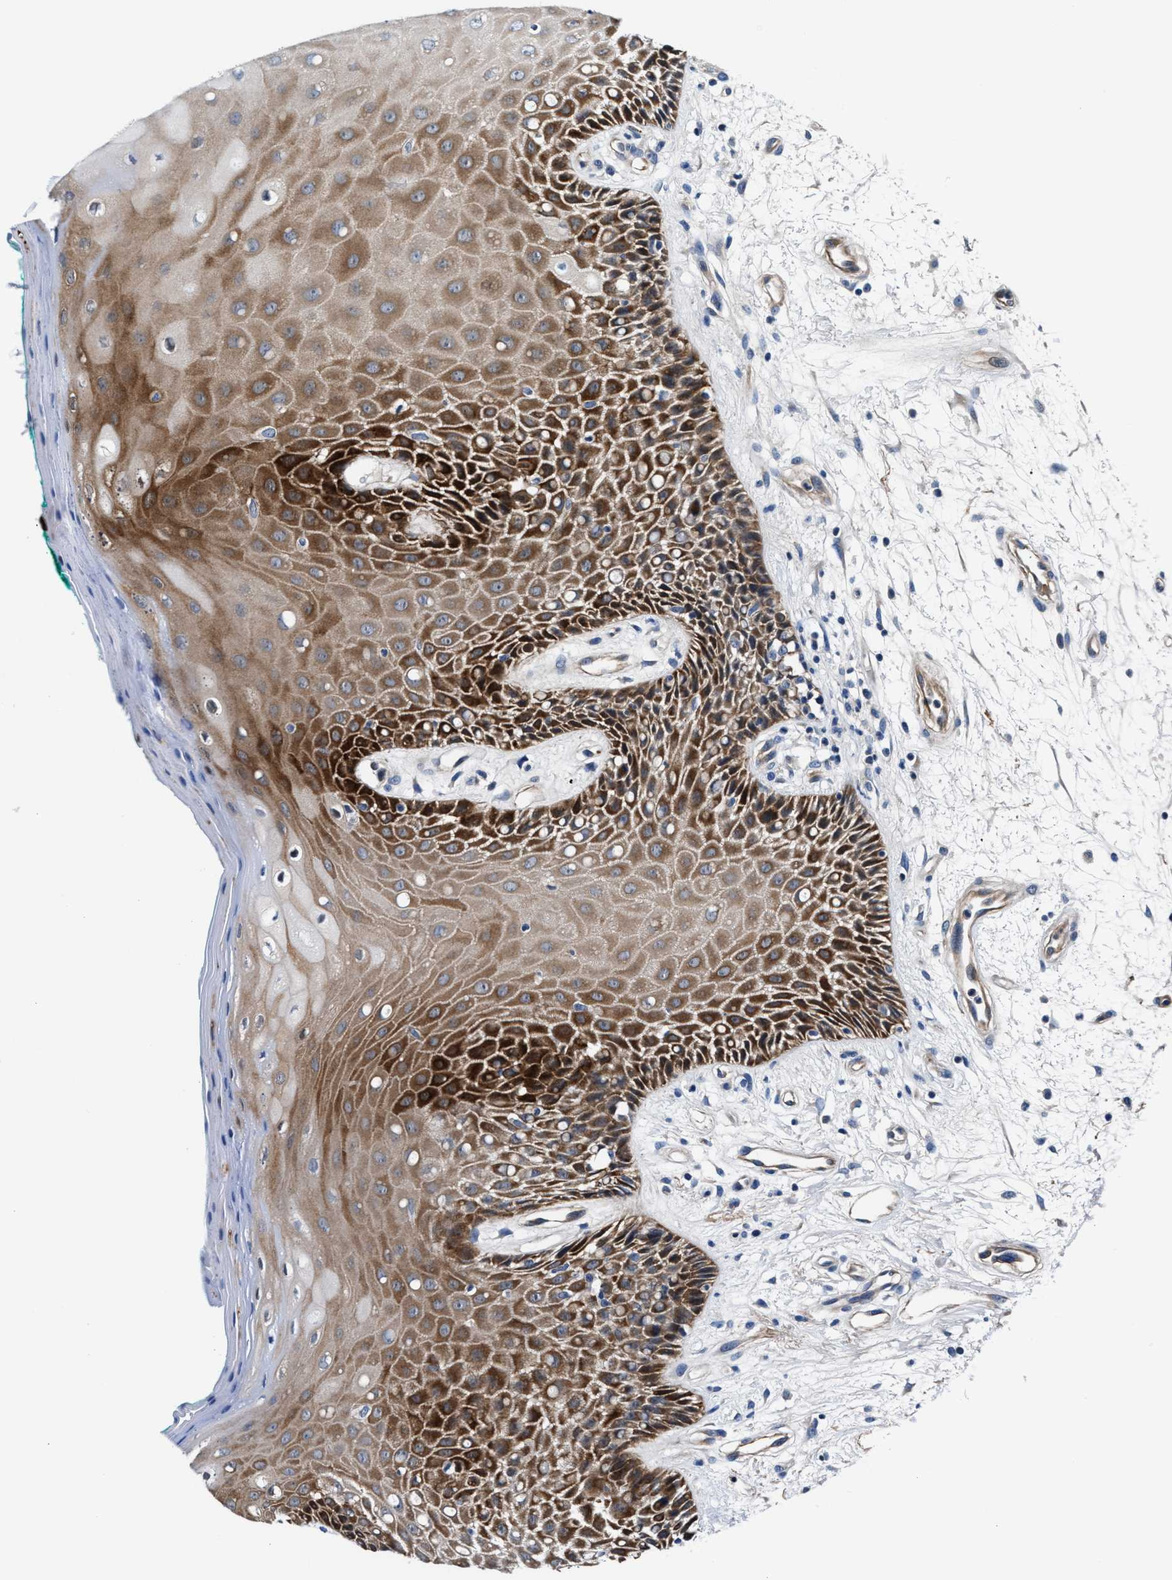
{"staining": {"intensity": "strong", "quantity": "25%-75%", "location": "cytoplasmic/membranous"}, "tissue": "oral mucosa", "cell_type": "Squamous epithelial cells", "image_type": "normal", "snomed": [{"axis": "morphology", "description": "Normal tissue, NOS"}, {"axis": "morphology", "description": "Squamous cell carcinoma, NOS"}, {"axis": "topography", "description": "Skeletal muscle"}, {"axis": "topography", "description": "Oral tissue"}, {"axis": "topography", "description": "Head-Neck"}], "caption": "Immunohistochemical staining of normal human oral mucosa reveals high levels of strong cytoplasmic/membranous positivity in about 25%-75% of squamous epithelial cells. Using DAB (3,3'-diaminobenzidine) (brown) and hematoxylin (blue) stains, captured at high magnification using brightfield microscopy.", "gene": "PARG", "patient": {"sex": "female", "age": 84}}